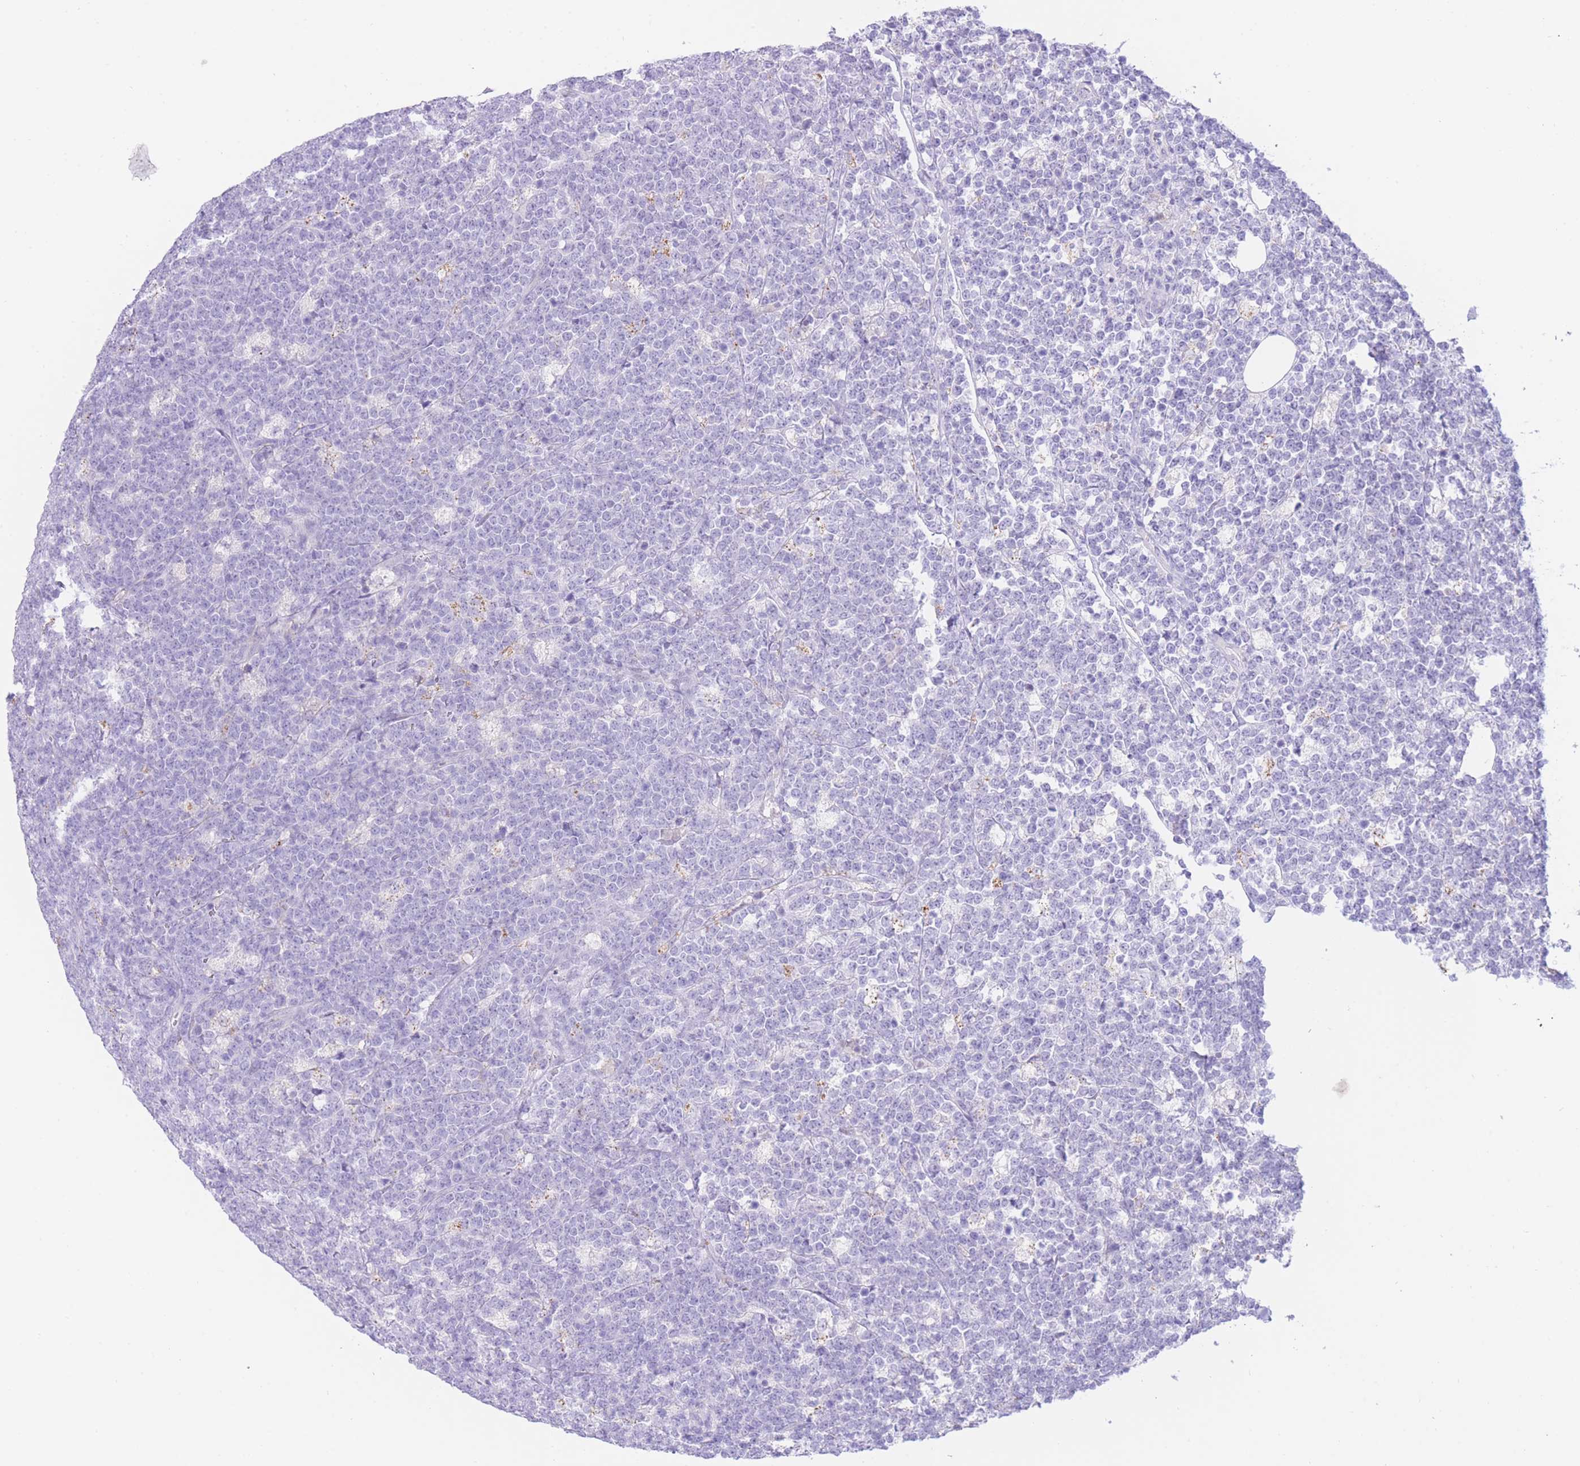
{"staining": {"intensity": "negative", "quantity": "none", "location": "none"}, "tissue": "lymphoma", "cell_type": "Tumor cells", "image_type": "cancer", "snomed": [{"axis": "morphology", "description": "Malignant lymphoma, non-Hodgkin's type, High grade"}, {"axis": "topography", "description": "Small intestine"}], "caption": "Immunohistochemical staining of malignant lymphoma, non-Hodgkin's type (high-grade) displays no significant staining in tumor cells. (Brightfield microscopy of DAB immunohistochemistry (IHC) at high magnification).", "gene": "ZNF212", "patient": {"sex": "male", "age": 8}}